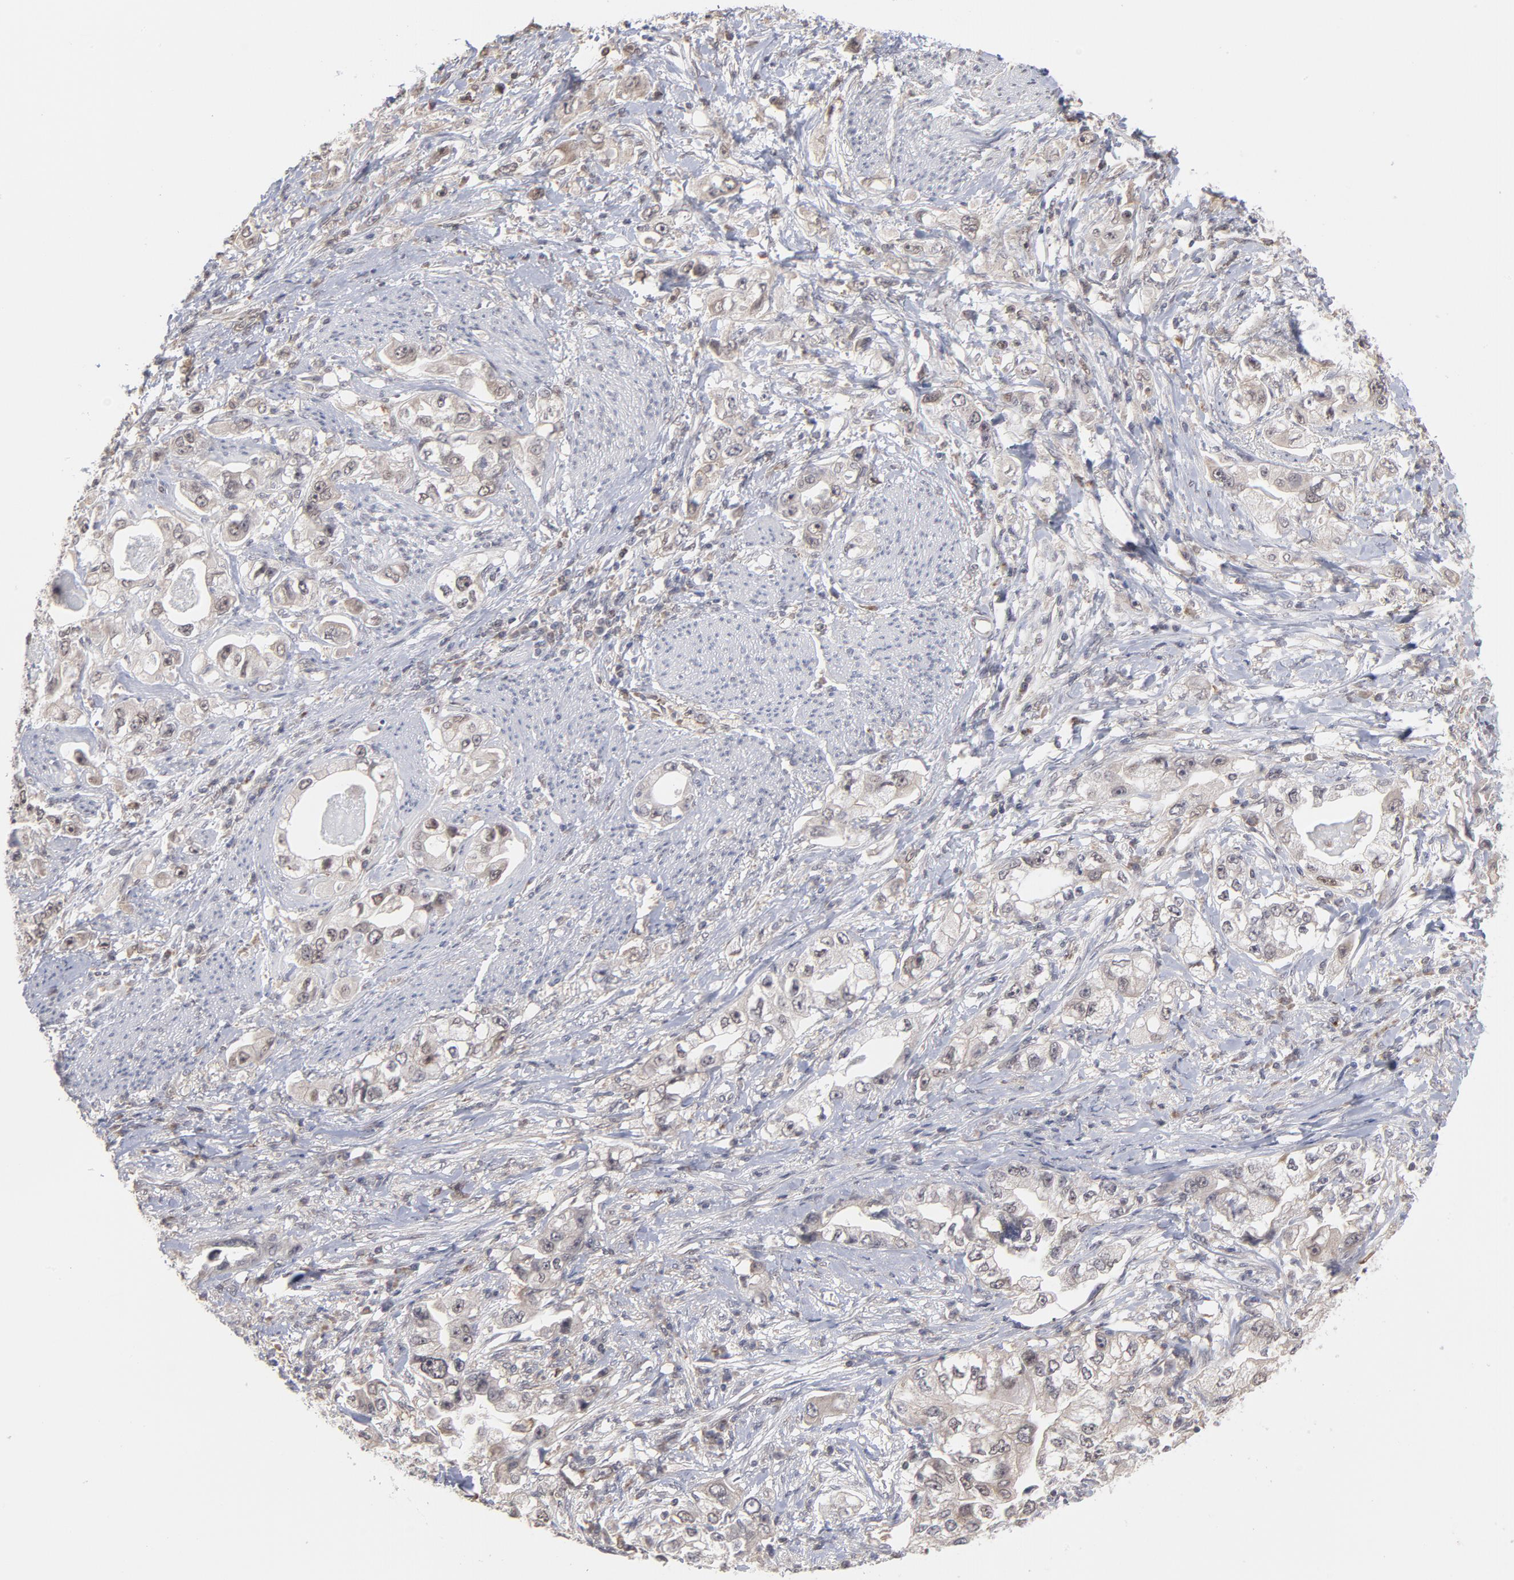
{"staining": {"intensity": "negative", "quantity": "none", "location": "none"}, "tissue": "stomach cancer", "cell_type": "Tumor cells", "image_type": "cancer", "snomed": [{"axis": "morphology", "description": "Adenocarcinoma, NOS"}, {"axis": "topography", "description": "Stomach, lower"}], "caption": "Micrograph shows no protein positivity in tumor cells of adenocarcinoma (stomach) tissue.", "gene": "OAS1", "patient": {"sex": "female", "age": 93}}